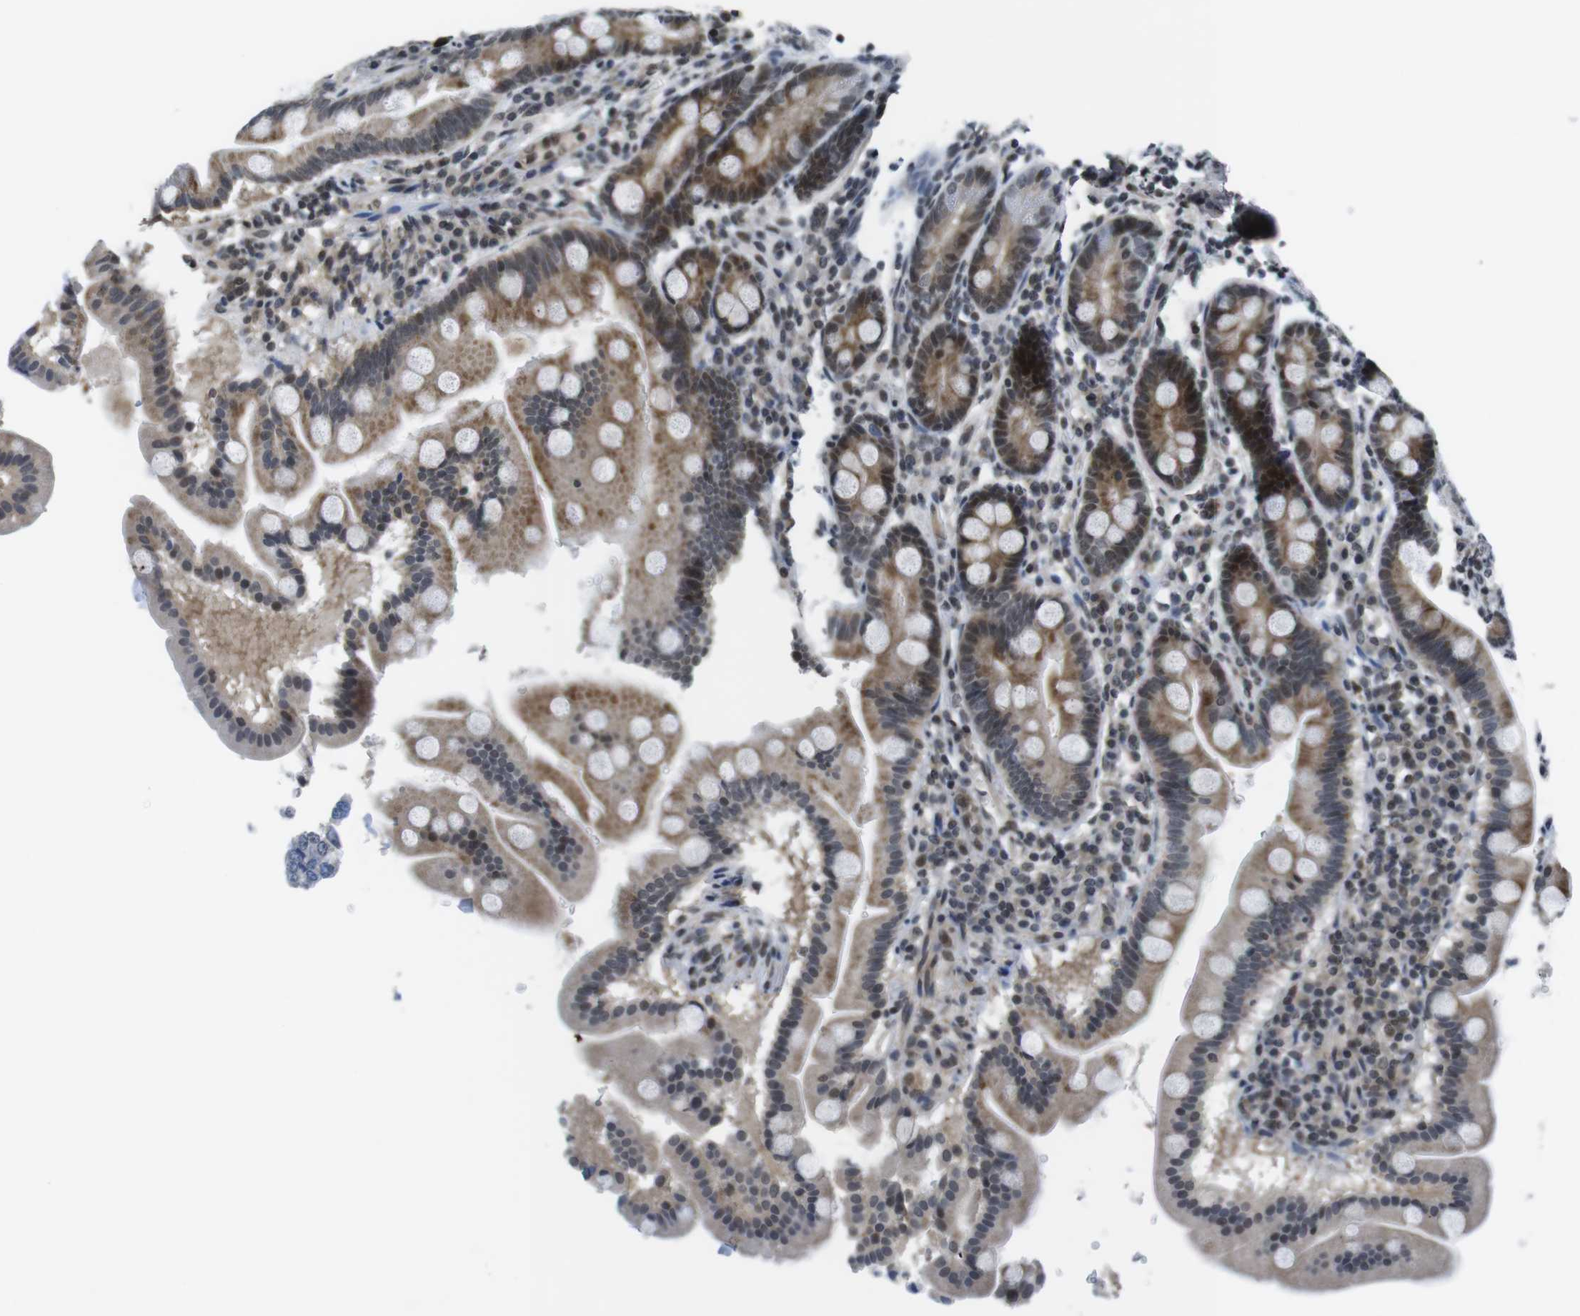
{"staining": {"intensity": "moderate", "quantity": ">75%", "location": "cytoplasmic/membranous"}, "tissue": "duodenum", "cell_type": "Glandular cells", "image_type": "normal", "snomed": [{"axis": "morphology", "description": "Normal tissue, NOS"}, {"axis": "topography", "description": "Duodenum"}], "caption": "A brown stain labels moderate cytoplasmic/membranous staining of a protein in glandular cells of normal duodenum.", "gene": "BRD4", "patient": {"sex": "male", "age": 50}}